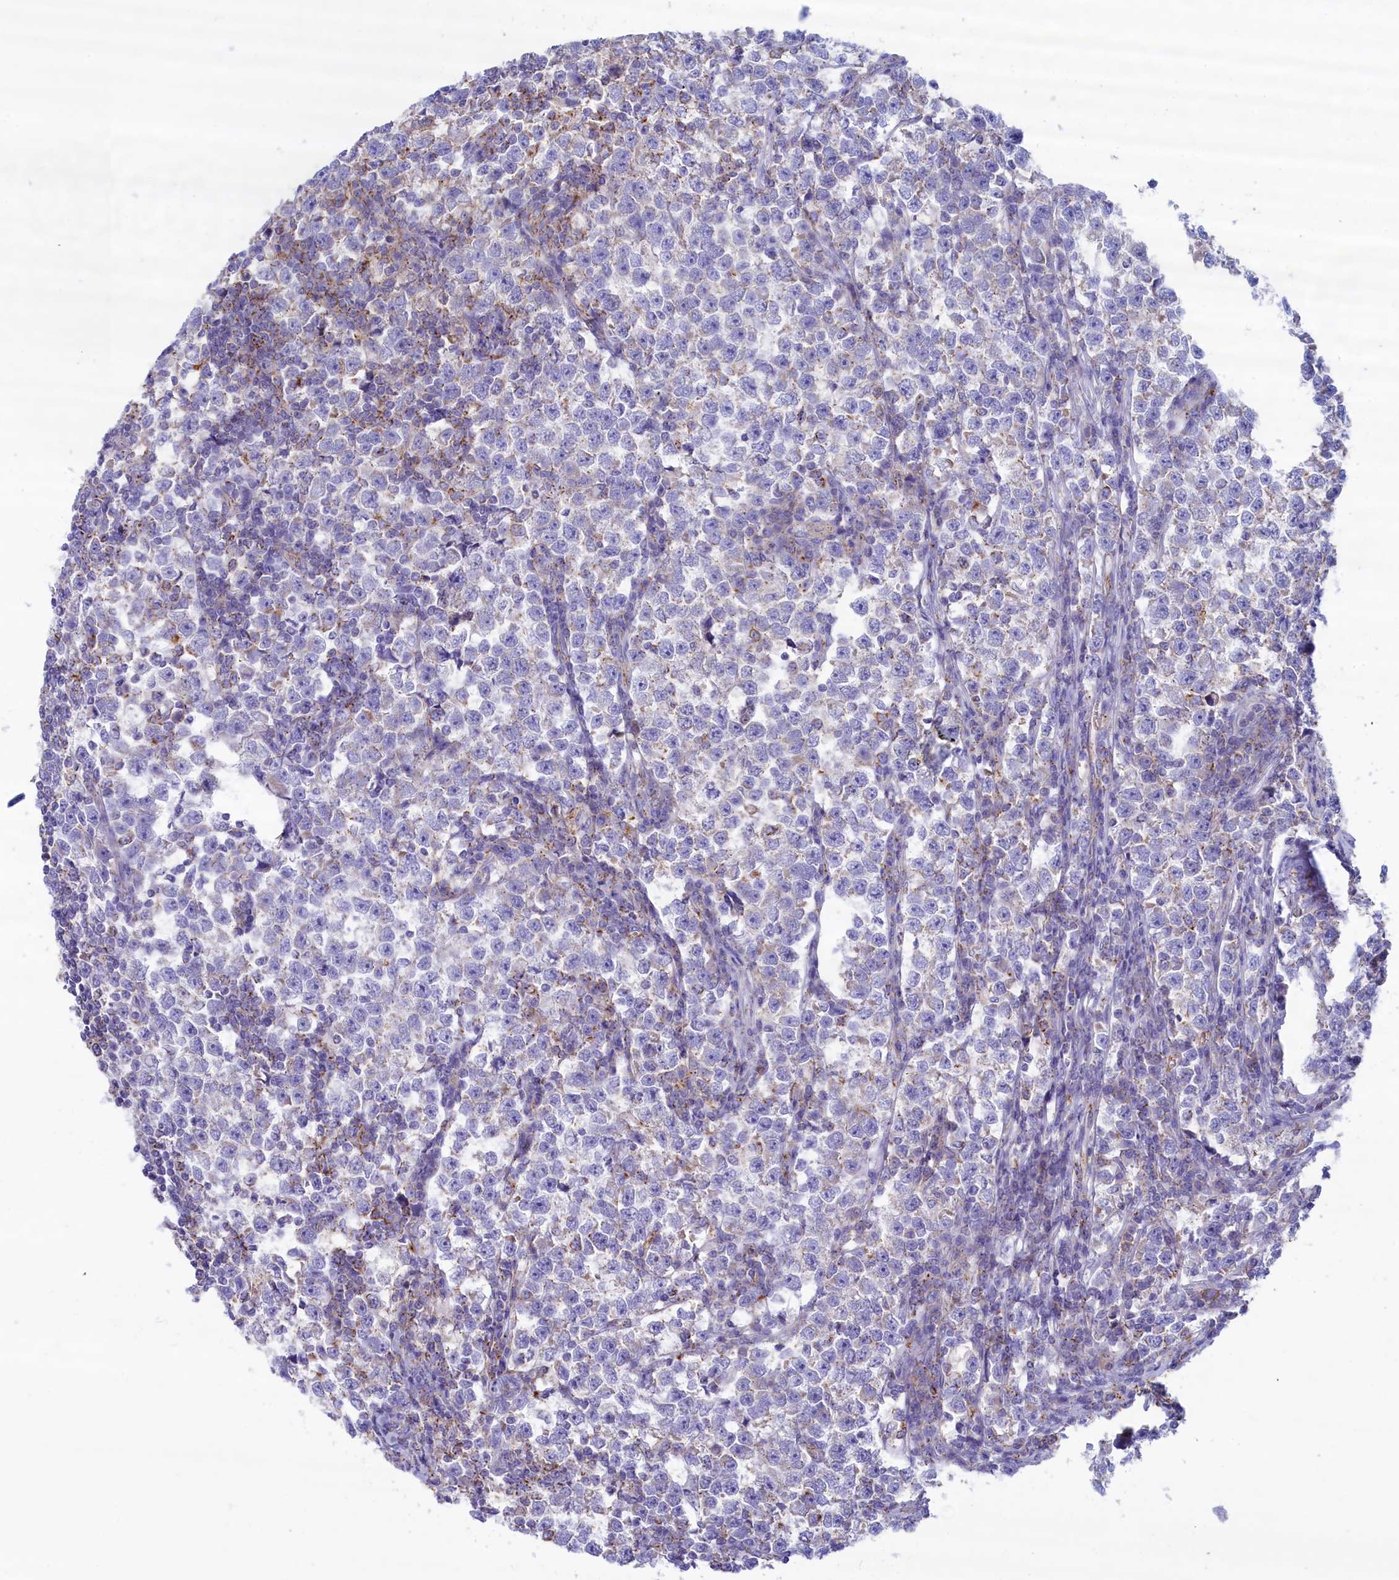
{"staining": {"intensity": "negative", "quantity": "none", "location": "none"}, "tissue": "testis cancer", "cell_type": "Tumor cells", "image_type": "cancer", "snomed": [{"axis": "morphology", "description": "Normal tissue, NOS"}, {"axis": "morphology", "description": "Seminoma, NOS"}, {"axis": "topography", "description": "Testis"}], "caption": "DAB immunohistochemical staining of human testis cancer (seminoma) demonstrates no significant positivity in tumor cells. Nuclei are stained in blue.", "gene": "MPV17L2", "patient": {"sex": "male", "age": 43}}